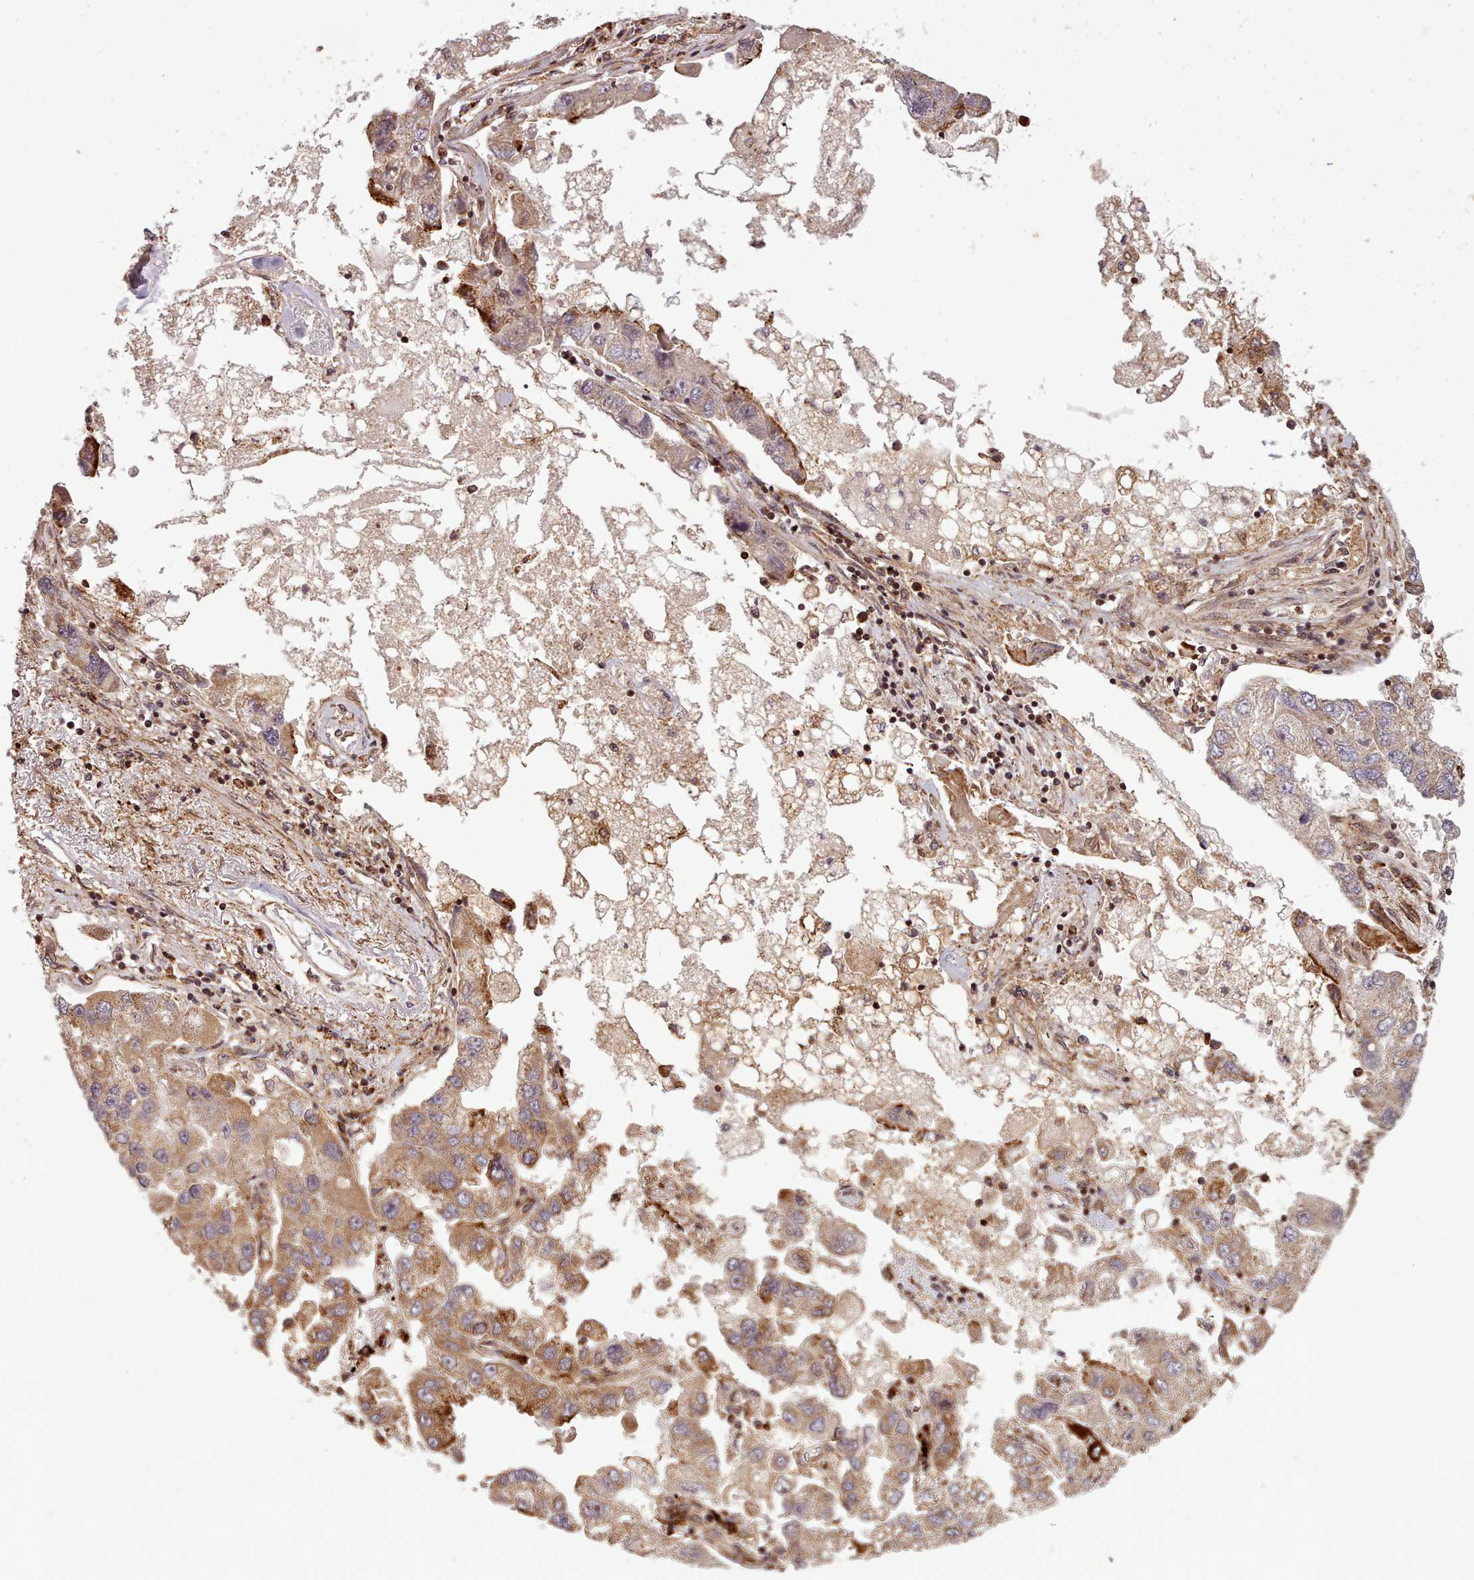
{"staining": {"intensity": "moderate", "quantity": ">75%", "location": "cytoplasmic/membranous"}, "tissue": "lung cancer", "cell_type": "Tumor cells", "image_type": "cancer", "snomed": [{"axis": "morphology", "description": "Adenocarcinoma, NOS"}, {"axis": "topography", "description": "Lung"}], "caption": "A medium amount of moderate cytoplasmic/membranous positivity is appreciated in about >75% of tumor cells in lung adenocarcinoma tissue.", "gene": "NLRP7", "patient": {"sex": "female", "age": 54}}